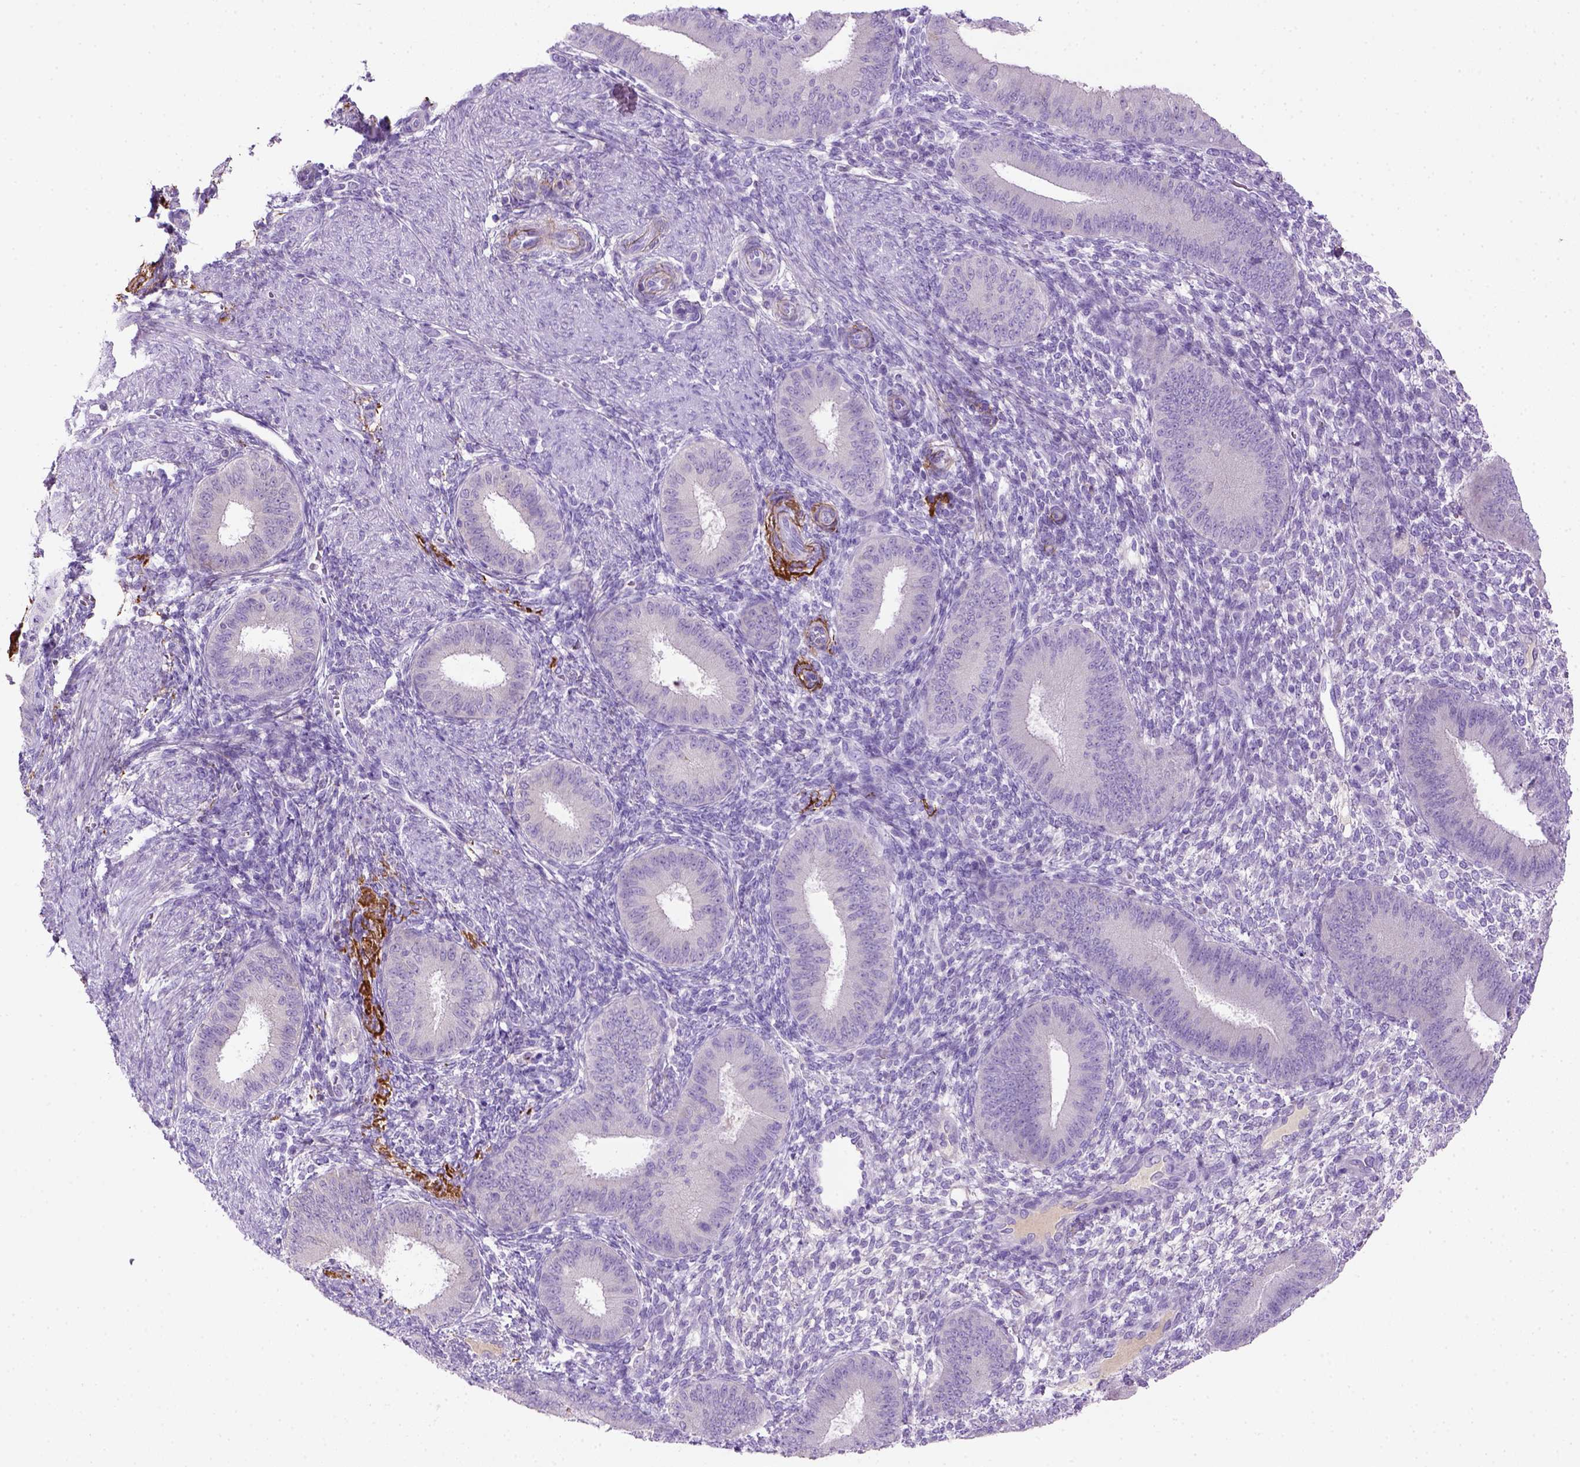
{"staining": {"intensity": "negative", "quantity": "none", "location": "none"}, "tissue": "endometrium", "cell_type": "Cells in endometrial stroma", "image_type": "normal", "snomed": [{"axis": "morphology", "description": "Normal tissue, NOS"}, {"axis": "topography", "description": "Endometrium"}], "caption": "Immunohistochemical staining of unremarkable endometrium displays no significant staining in cells in endometrial stroma. (DAB immunohistochemistry, high magnification).", "gene": "SIRPD", "patient": {"sex": "female", "age": 39}}